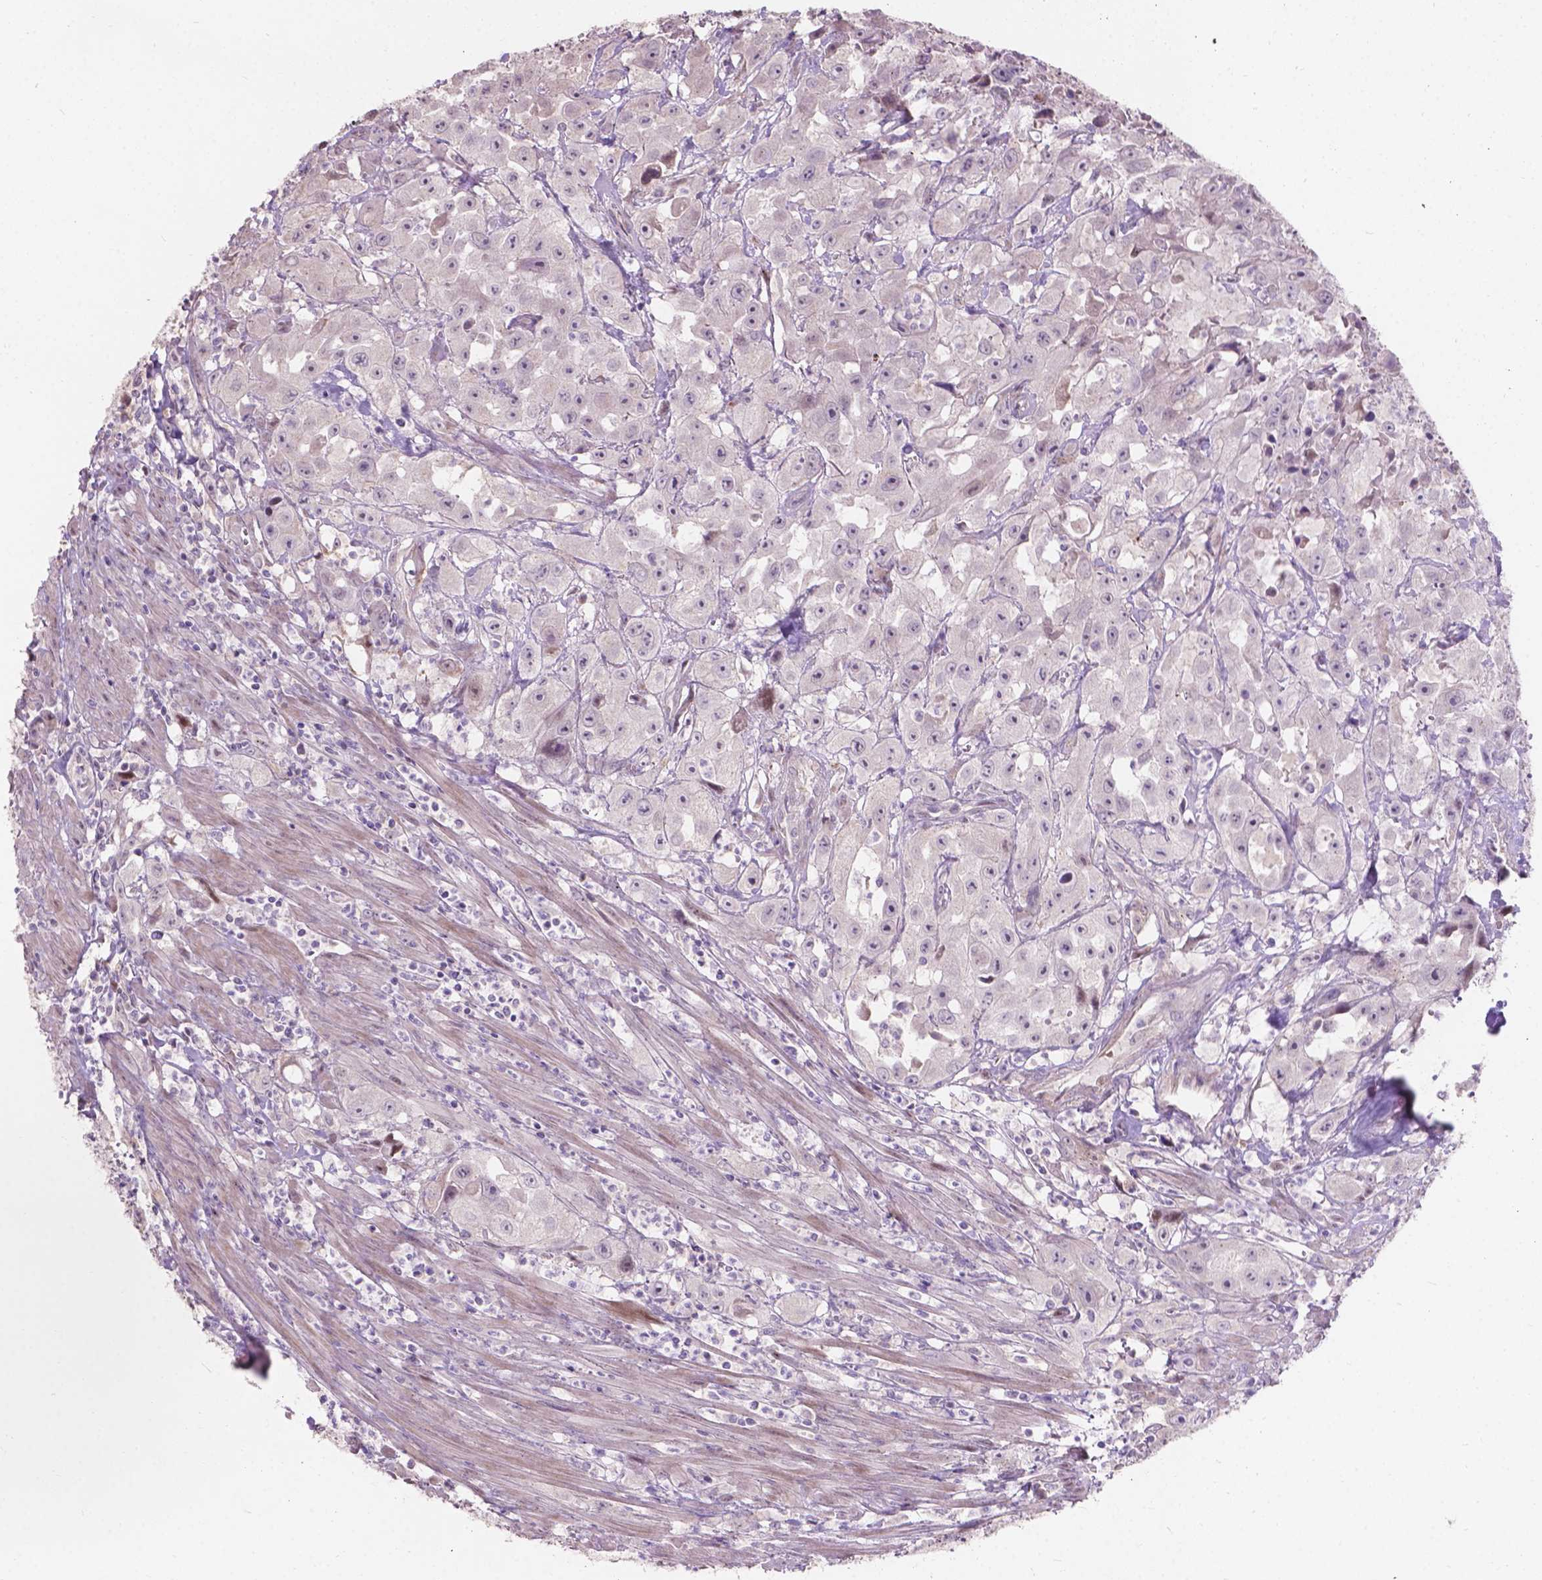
{"staining": {"intensity": "negative", "quantity": "none", "location": "none"}, "tissue": "urothelial cancer", "cell_type": "Tumor cells", "image_type": "cancer", "snomed": [{"axis": "morphology", "description": "Urothelial carcinoma, High grade"}, {"axis": "topography", "description": "Urinary bladder"}], "caption": "High magnification brightfield microscopy of urothelial cancer stained with DAB (3,3'-diaminobenzidine) (brown) and counterstained with hematoxylin (blue): tumor cells show no significant positivity.", "gene": "MYH14", "patient": {"sex": "male", "age": 79}}